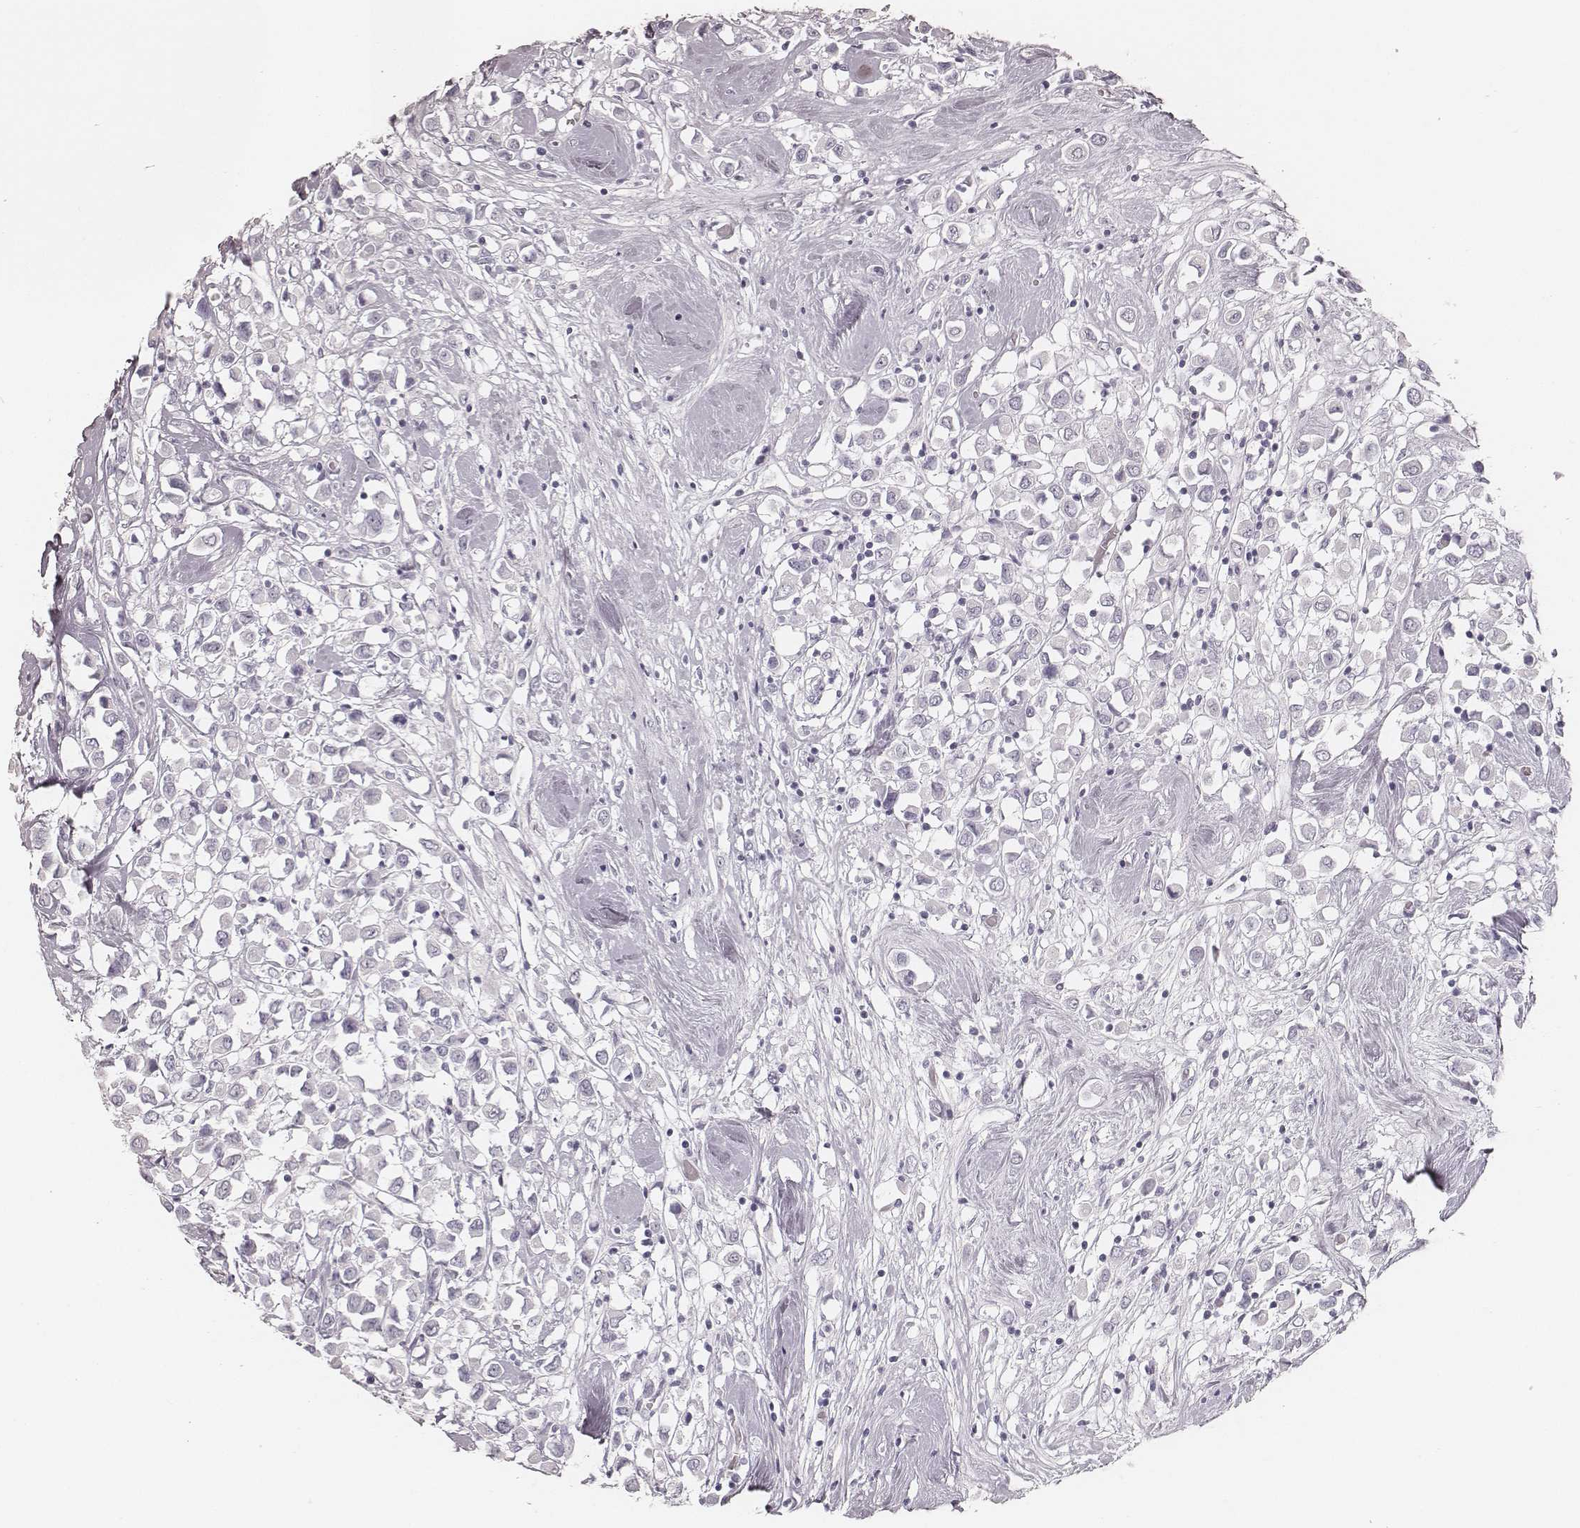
{"staining": {"intensity": "negative", "quantity": "none", "location": "none"}, "tissue": "breast cancer", "cell_type": "Tumor cells", "image_type": "cancer", "snomed": [{"axis": "morphology", "description": "Duct carcinoma"}, {"axis": "topography", "description": "Breast"}], "caption": "This is an IHC micrograph of human invasive ductal carcinoma (breast). There is no positivity in tumor cells.", "gene": "KRT82", "patient": {"sex": "female", "age": 61}}